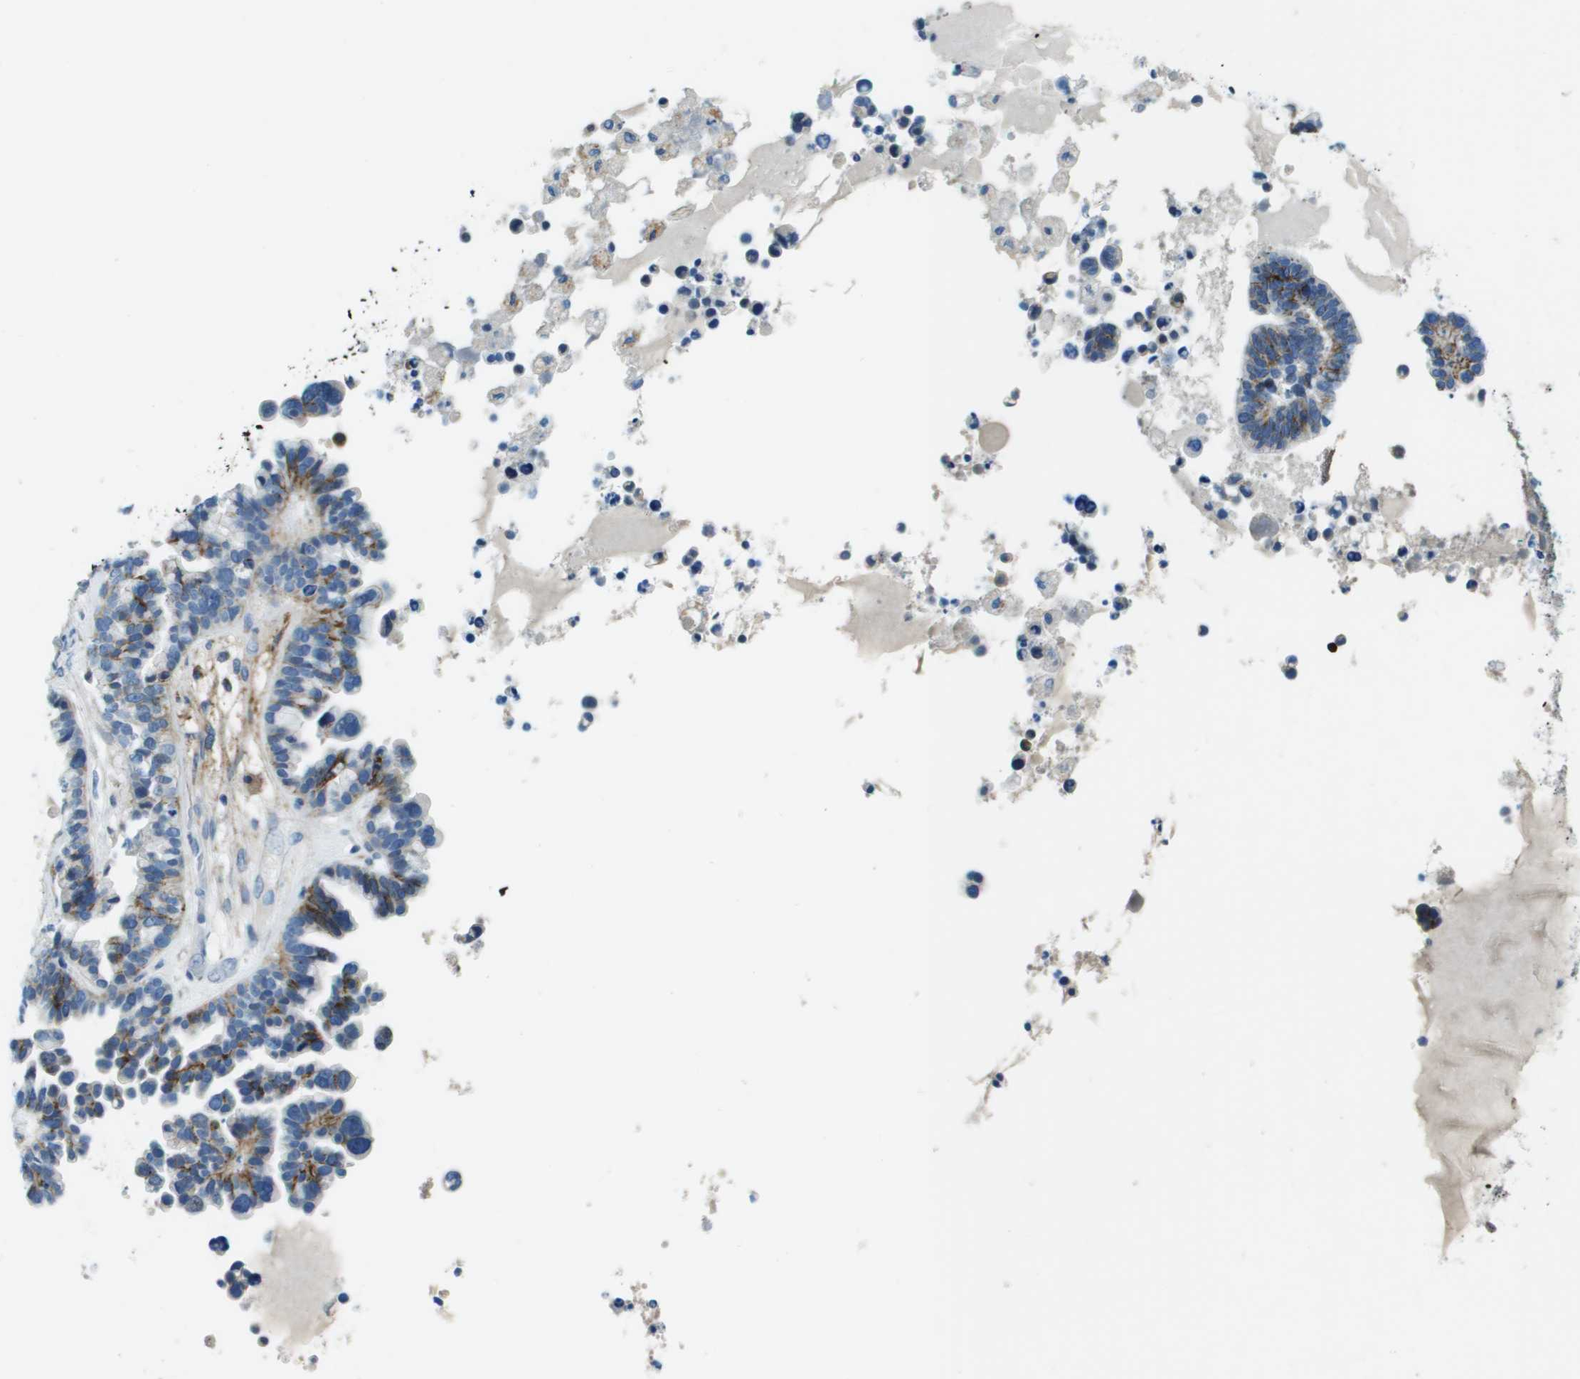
{"staining": {"intensity": "moderate", "quantity": "<25%", "location": "cytoplasmic/membranous"}, "tissue": "ovarian cancer", "cell_type": "Tumor cells", "image_type": "cancer", "snomed": [{"axis": "morphology", "description": "Cystadenocarcinoma, serous, NOS"}, {"axis": "topography", "description": "Ovary"}], "caption": "Immunohistochemical staining of human ovarian serous cystadenocarcinoma exhibits moderate cytoplasmic/membranous protein staining in approximately <25% of tumor cells.", "gene": "SDC1", "patient": {"sex": "female", "age": 56}}